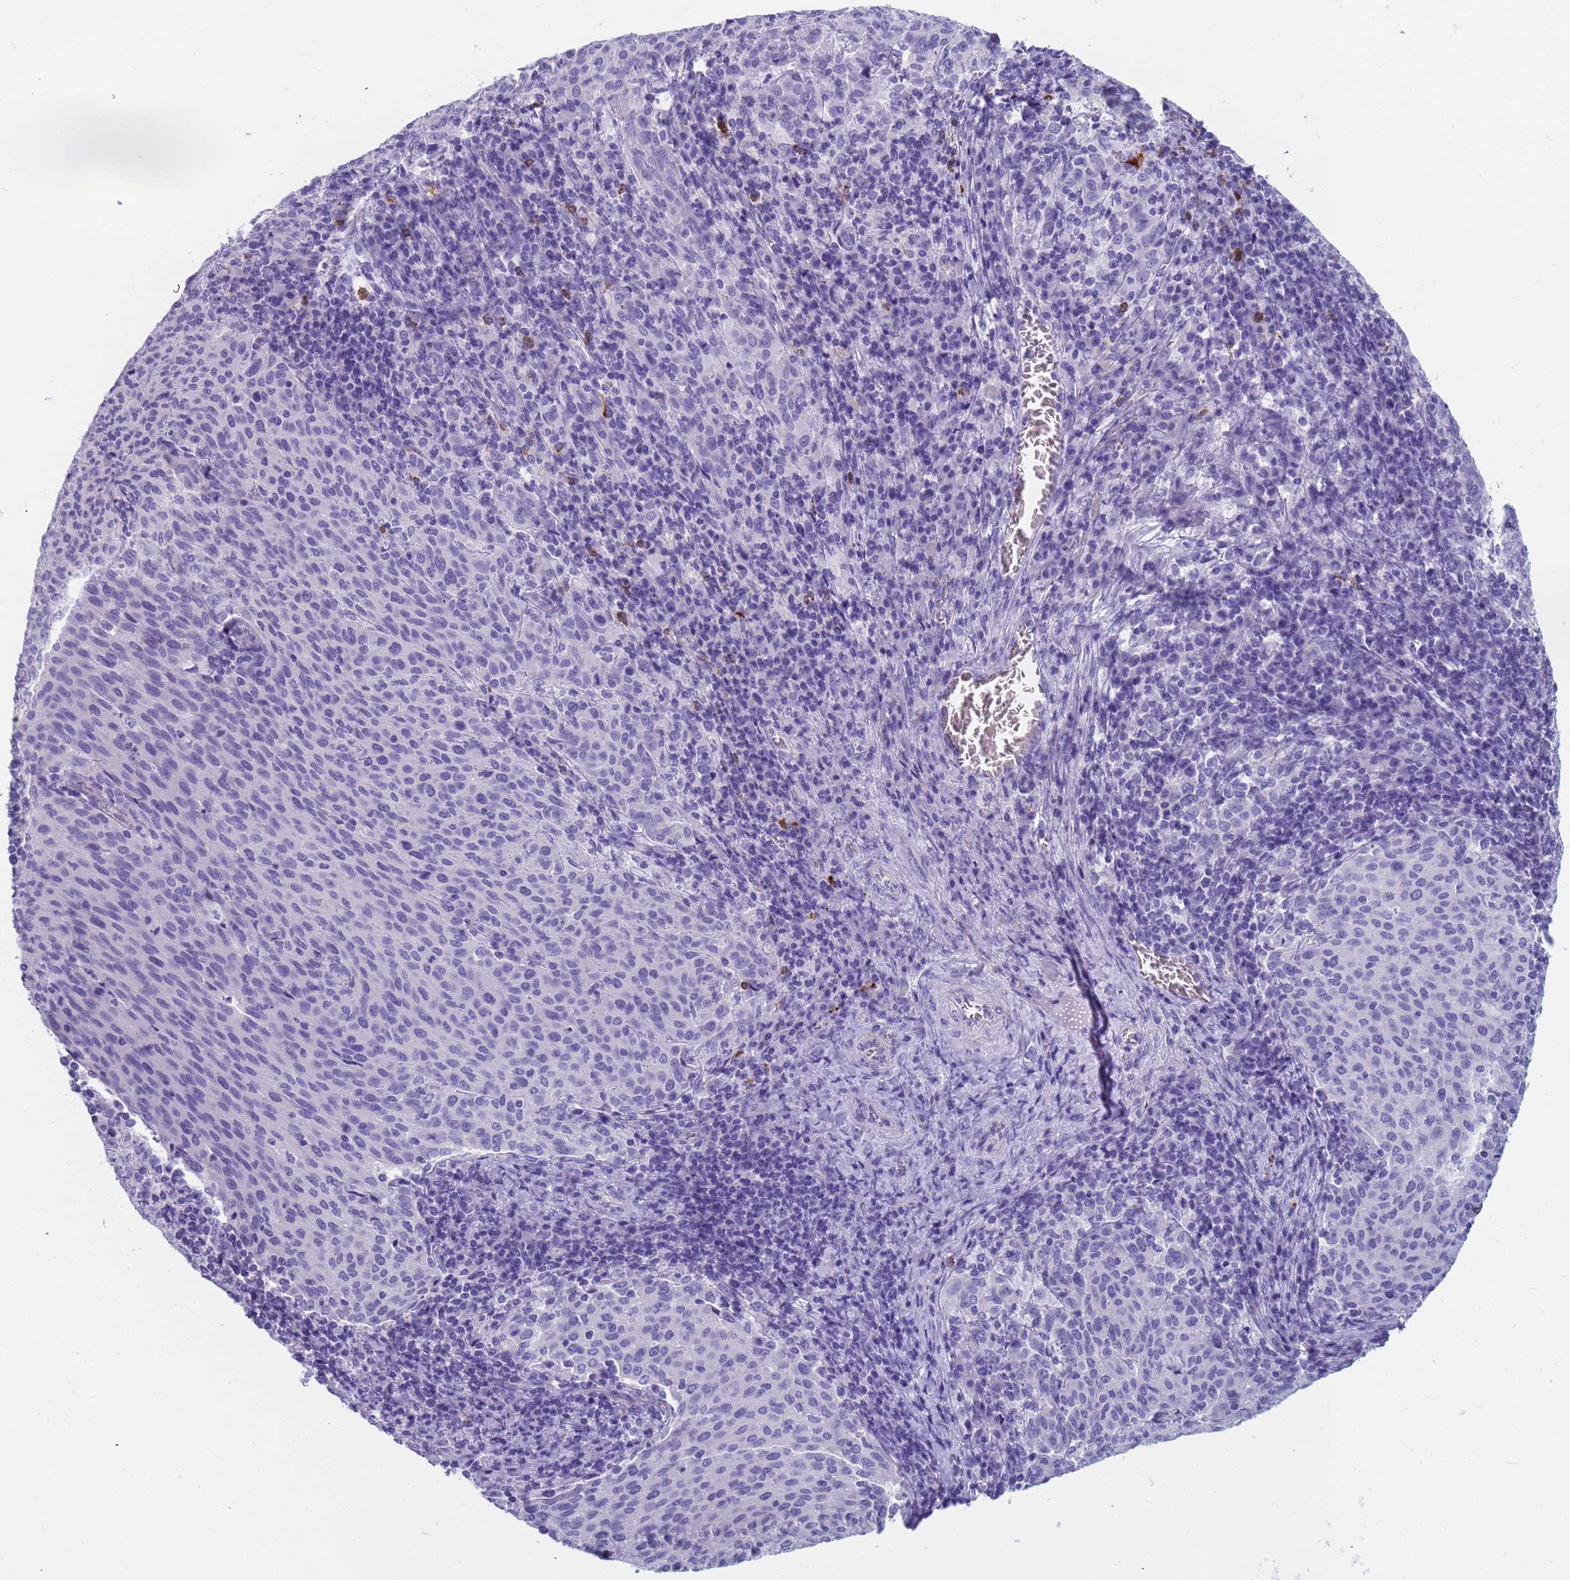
{"staining": {"intensity": "negative", "quantity": "none", "location": "none"}, "tissue": "cervical cancer", "cell_type": "Tumor cells", "image_type": "cancer", "snomed": [{"axis": "morphology", "description": "Squamous cell carcinoma, NOS"}, {"axis": "topography", "description": "Cervix"}], "caption": "DAB immunohistochemical staining of human cervical cancer (squamous cell carcinoma) reveals no significant staining in tumor cells.", "gene": "RNASE2", "patient": {"sex": "female", "age": 46}}